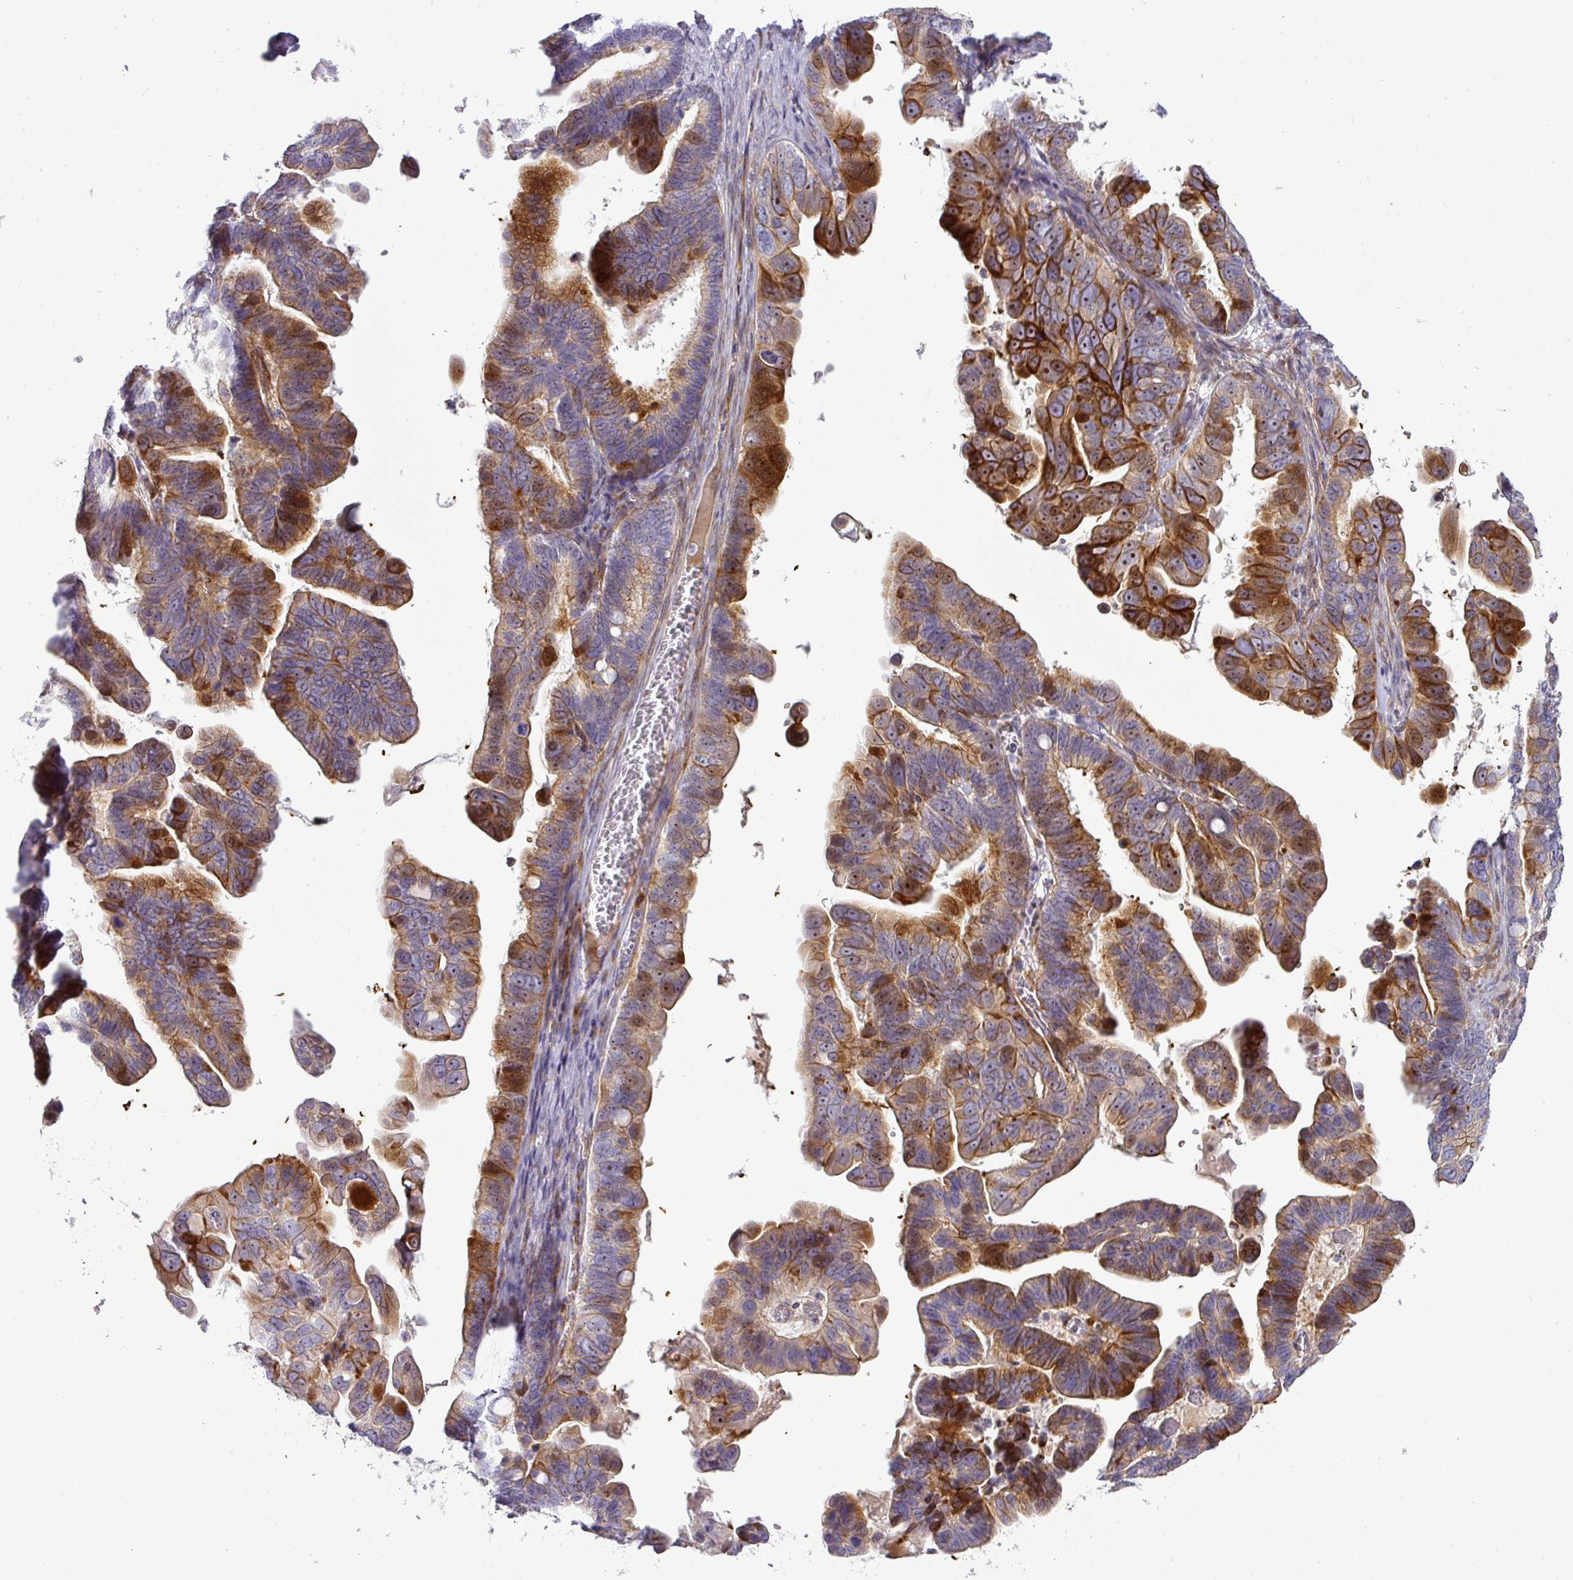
{"staining": {"intensity": "strong", "quantity": "25%-75%", "location": "cytoplasmic/membranous,nuclear"}, "tissue": "ovarian cancer", "cell_type": "Tumor cells", "image_type": "cancer", "snomed": [{"axis": "morphology", "description": "Cystadenocarcinoma, serous, NOS"}, {"axis": "topography", "description": "Ovary"}], "caption": "Strong cytoplasmic/membranous and nuclear protein positivity is present in about 25%-75% of tumor cells in serous cystadenocarcinoma (ovarian).", "gene": "ATP6V1F", "patient": {"sex": "female", "age": 56}}